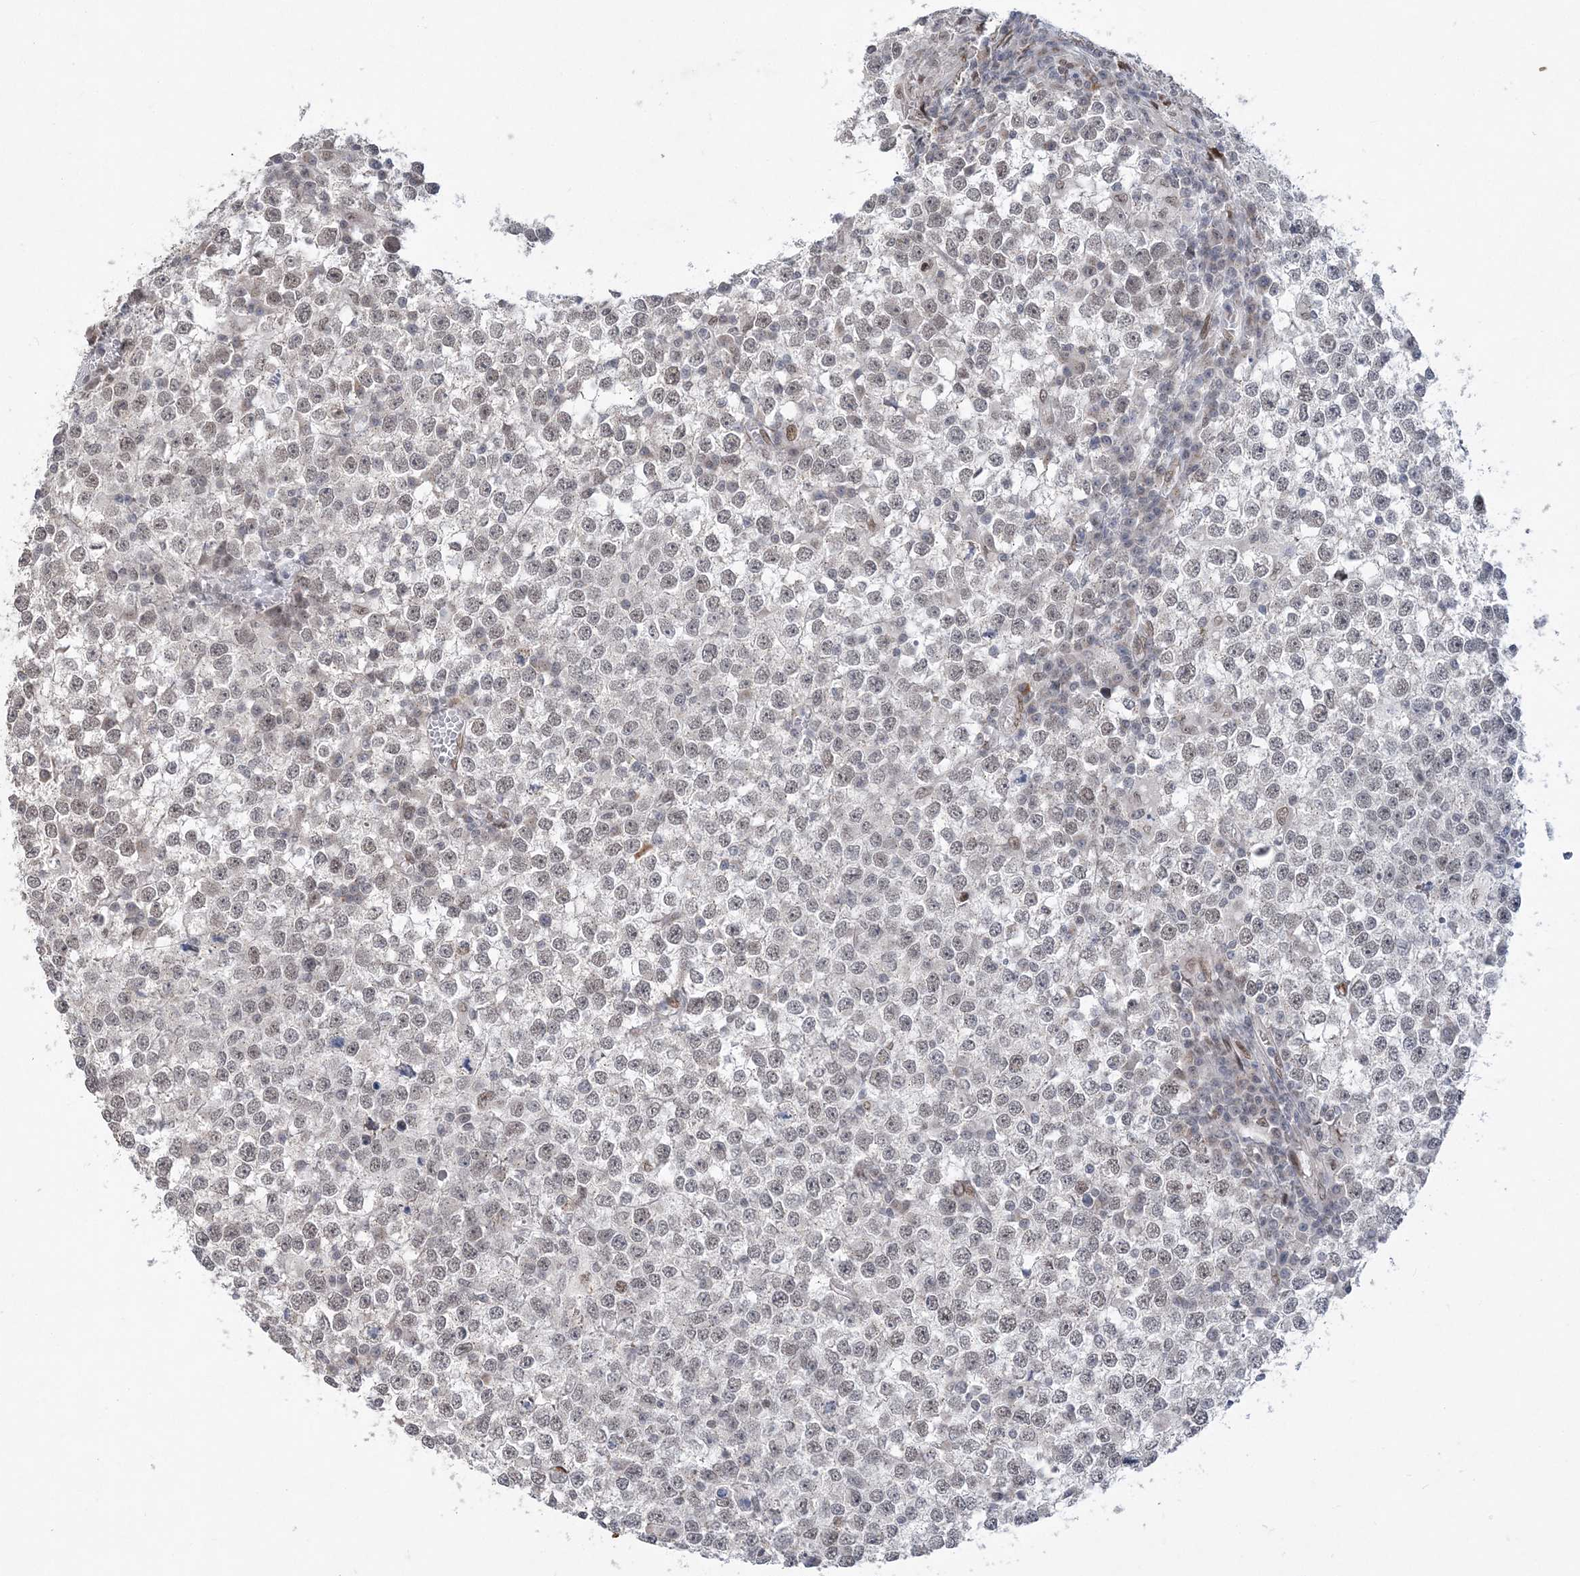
{"staining": {"intensity": "negative", "quantity": "none", "location": "none"}, "tissue": "testis cancer", "cell_type": "Tumor cells", "image_type": "cancer", "snomed": [{"axis": "morphology", "description": "Seminoma, NOS"}, {"axis": "topography", "description": "Testis"}], "caption": "Human seminoma (testis) stained for a protein using IHC displays no expression in tumor cells.", "gene": "WAC", "patient": {"sex": "male", "age": 65}}